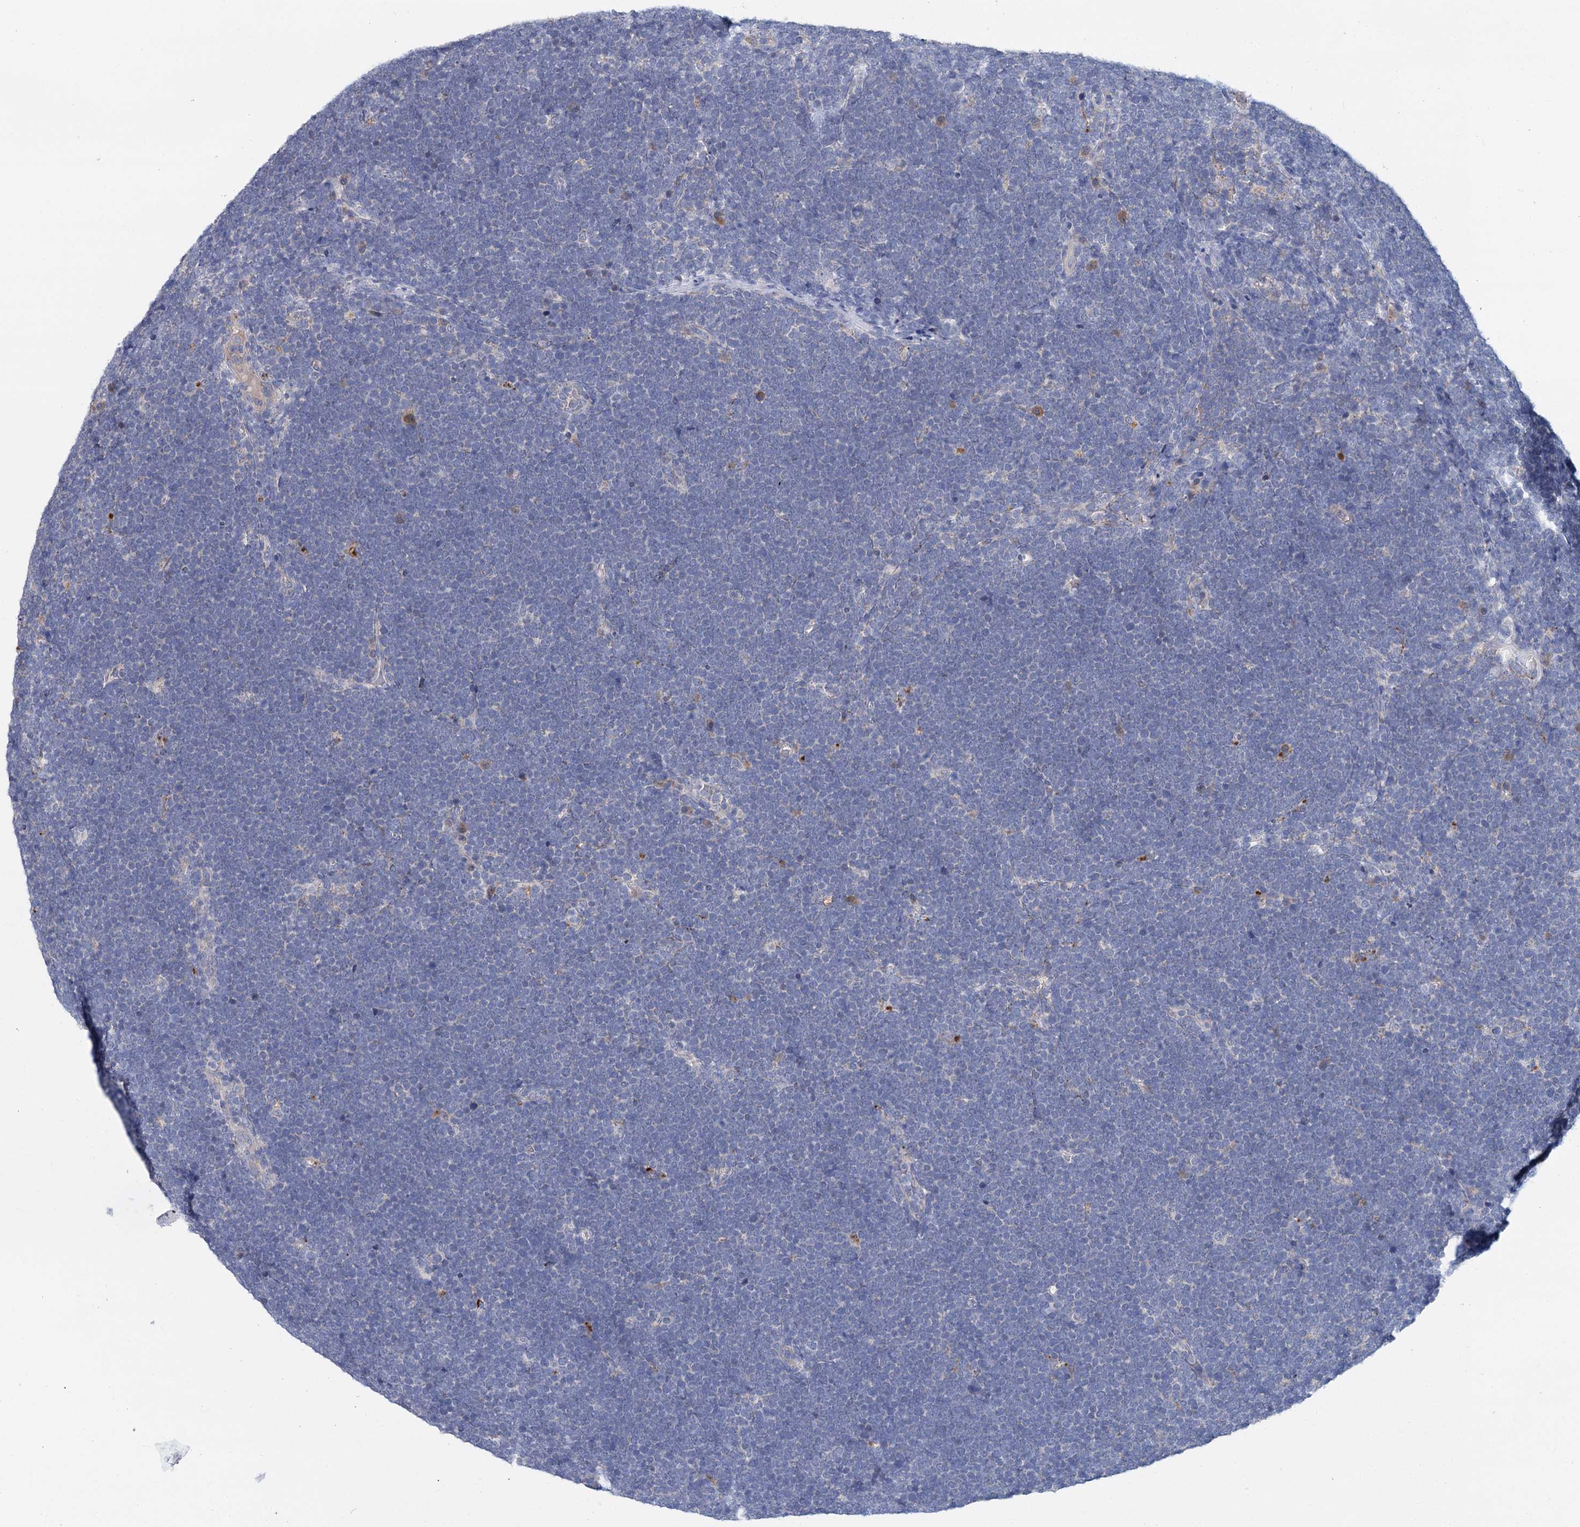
{"staining": {"intensity": "negative", "quantity": "none", "location": "none"}, "tissue": "lymphoma", "cell_type": "Tumor cells", "image_type": "cancer", "snomed": [{"axis": "morphology", "description": "Malignant lymphoma, non-Hodgkin's type, High grade"}, {"axis": "topography", "description": "Lymph node"}], "caption": "This is a micrograph of IHC staining of malignant lymphoma, non-Hodgkin's type (high-grade), which shows no staining in tumor cells.", "gene": "ANKRD16", "patient": {"sex": "male", "age": 13}}